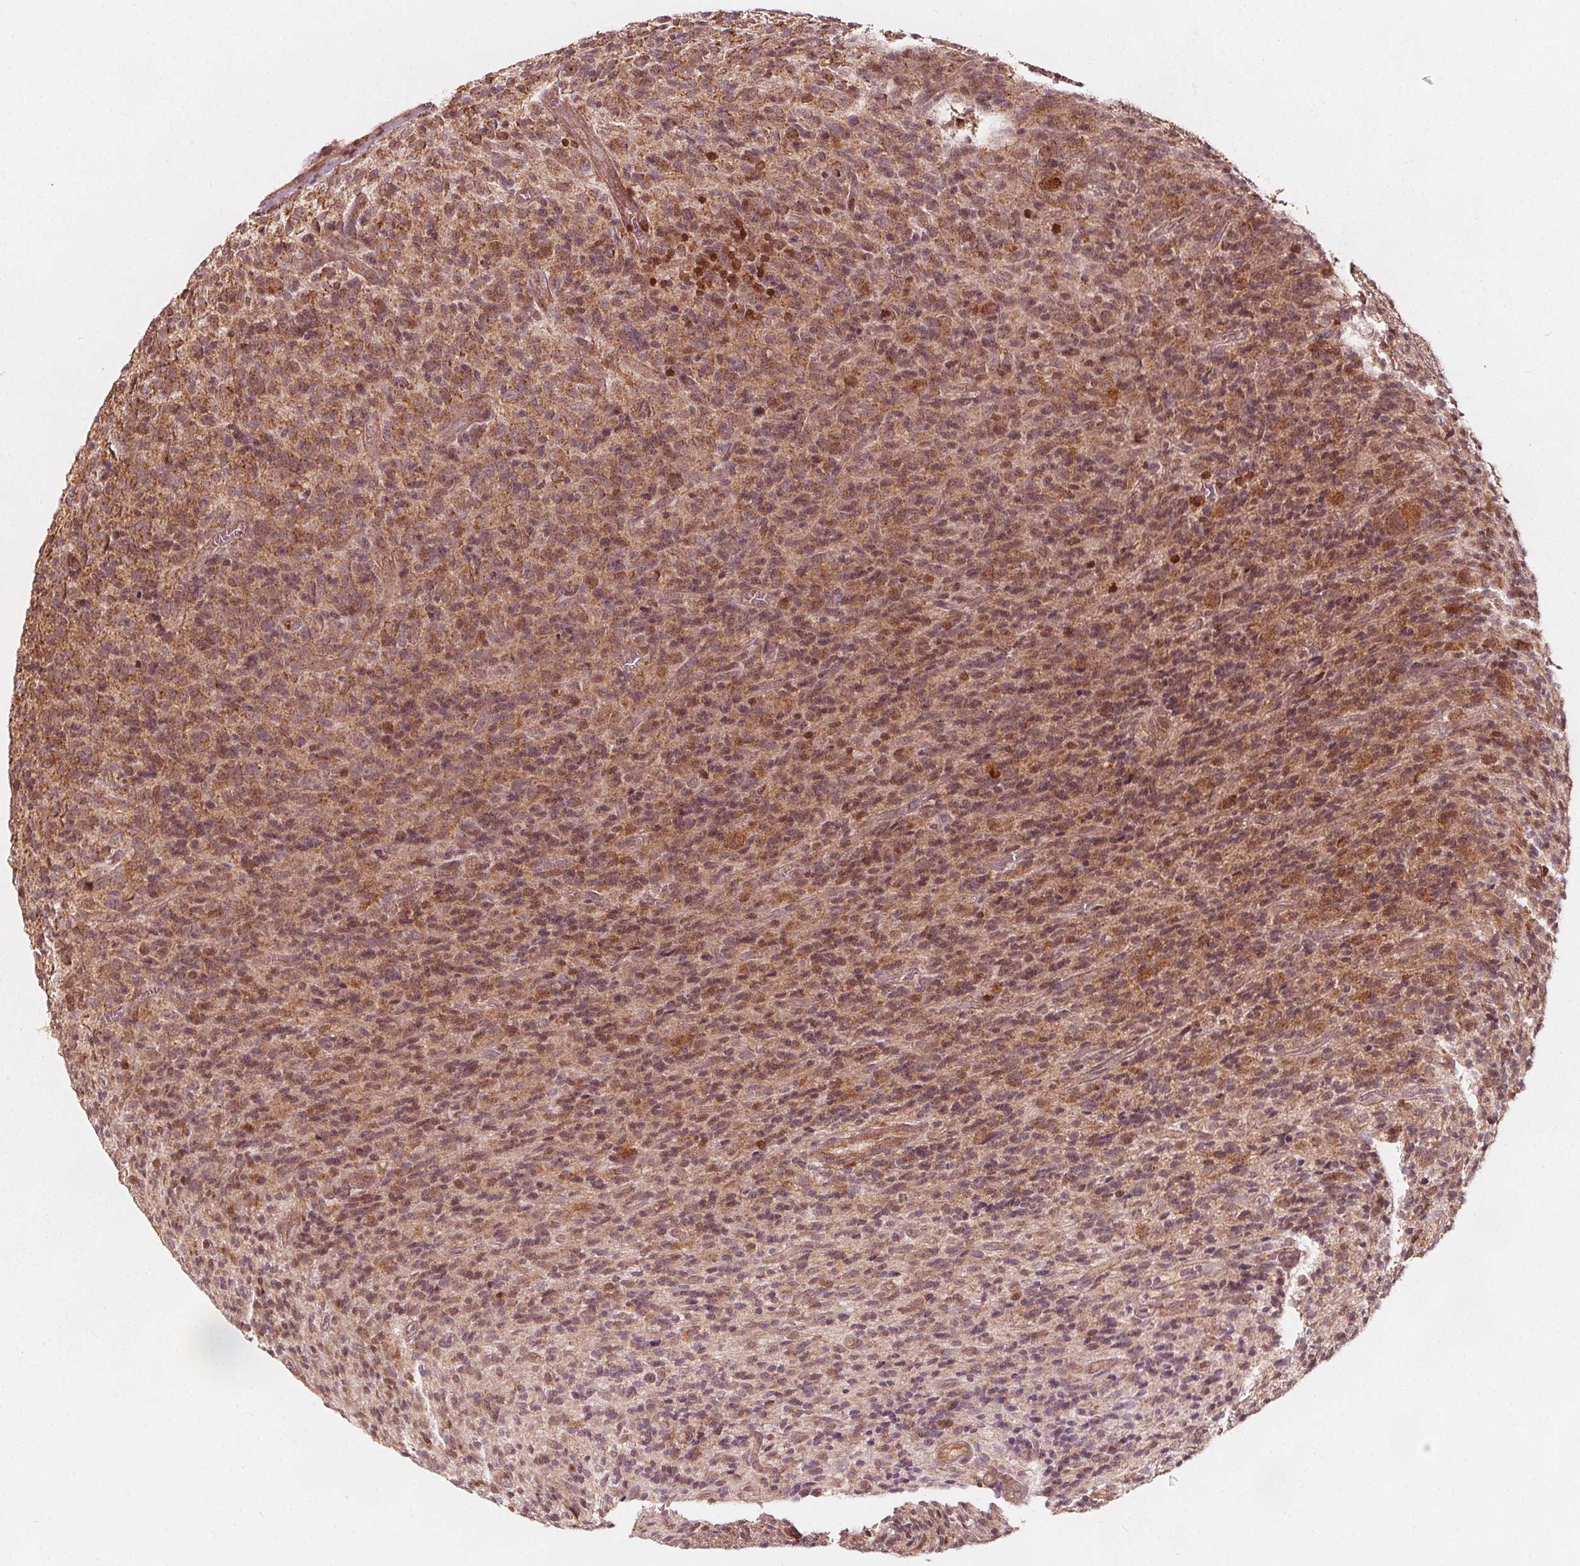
{"staining": {"intensity": "moderate", "quantity": ">75%", "location": "cytoplasmic/membranous,nuclear"}, "tissue": "glioma", "cell_type": "Tumor cells", "image_type": "cancer", "snomed": [{"axis": "morphology", "description": "Glioma, malignant, High grade"}, {"axis": "topography", "description": "Brain"}], "caption": "Immunohistochemistry (IHC) of malignant high-grade glioma shows medium levels of moderate cytoplasmic/membranous and nuclear staining in approximately >75% of tumor cells.", "gene": "AIP", "patient": {"sex": "male", "age": 76}}